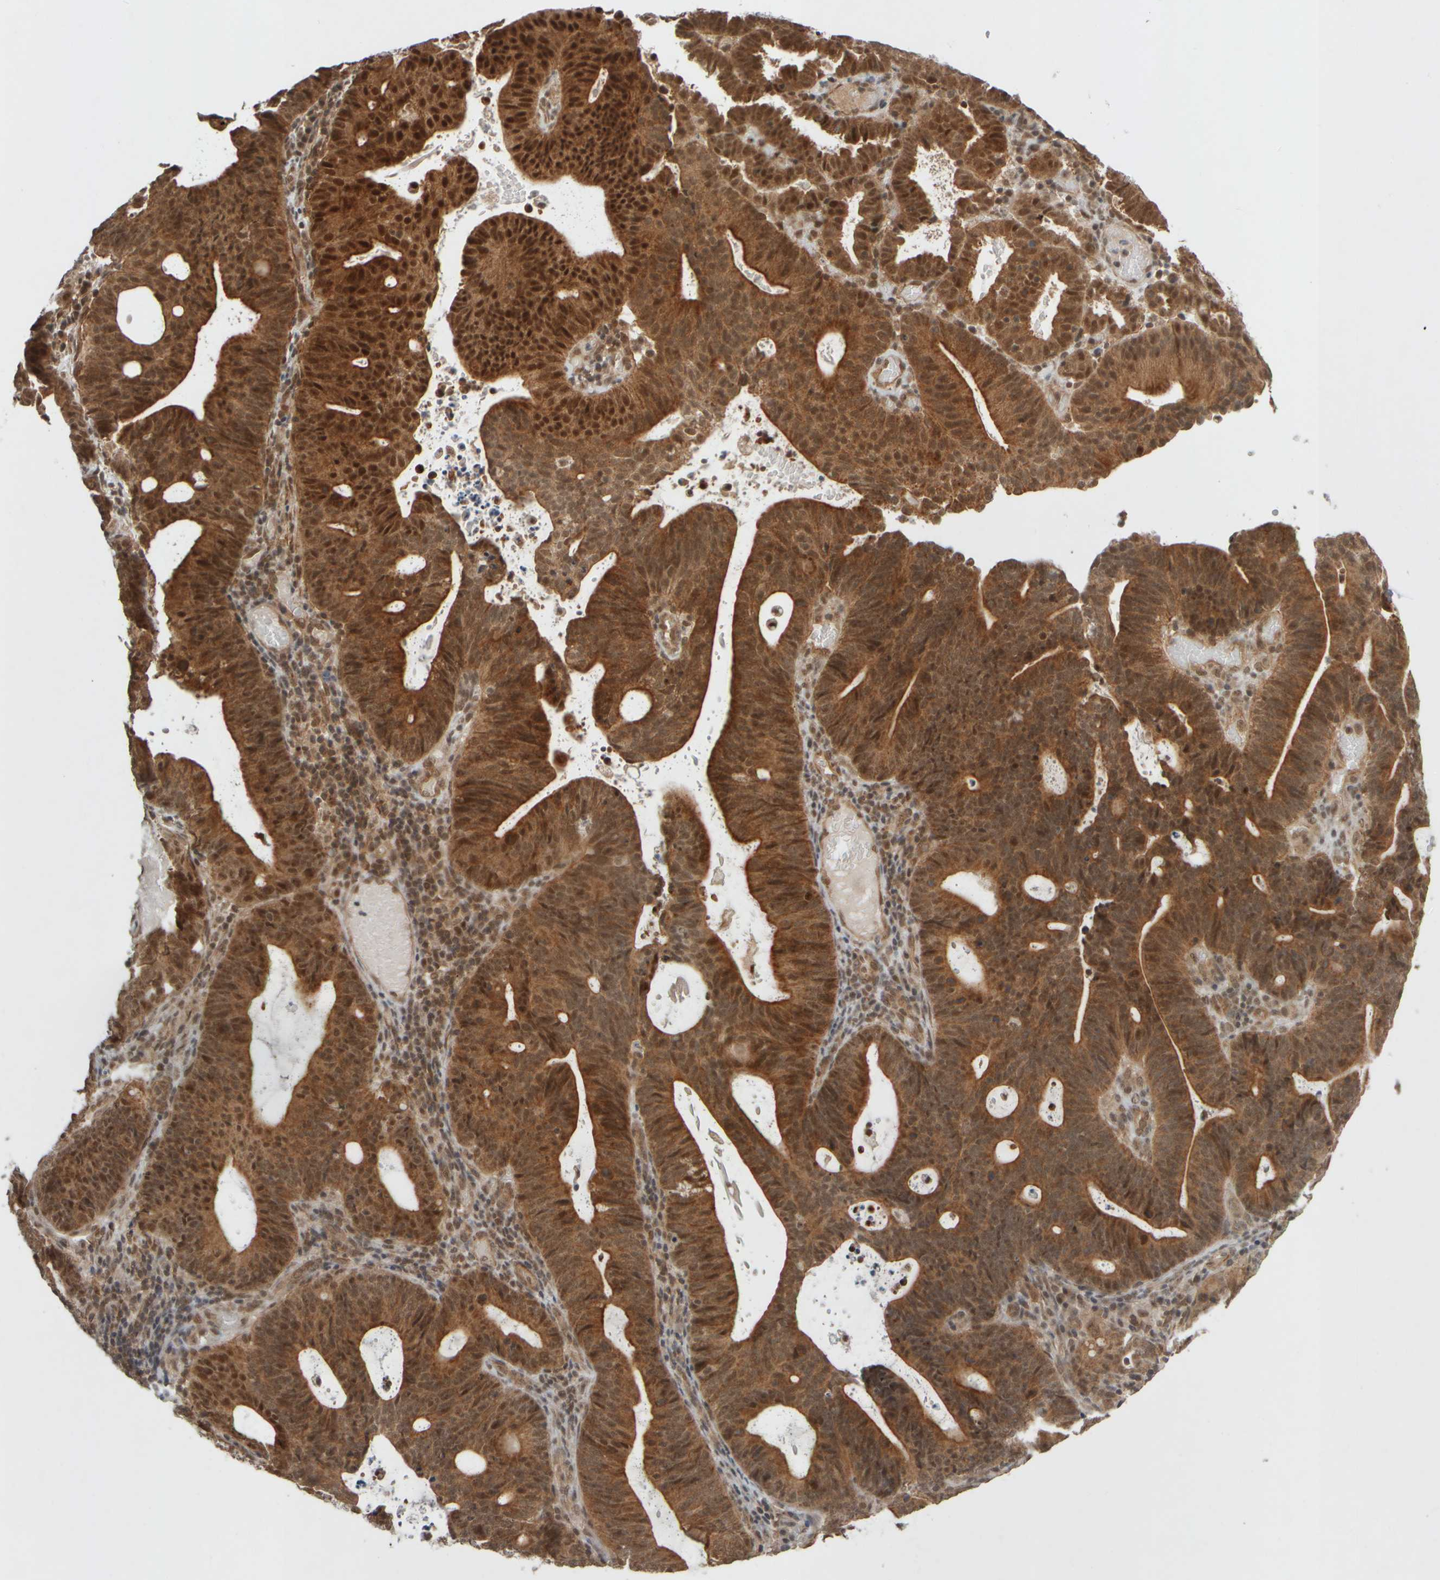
{"staining": {"intensity": "strong", "quantity": ">75%", "location": "cytoplasmic/membranous,nuclear"}, "tissue": "endometrial cancer", "cell_type": "Tumor cells", "image_type": "cancer", "snomed": [{"axis": "morphology", "description": "Adenocarcinoma, NOS"}, {"axis": "topography", "description": "Uterus"}], "caption": "Approximately >75% of tumor cells in human adenocarcinoma (endometrial) demonstrate strong cytoplasmic/membranous and nuclear protein staining as visualized by brown immunohistochemical staining.", "gene": "SYNRG", "patient": {"sex": "female", "age": 83}}